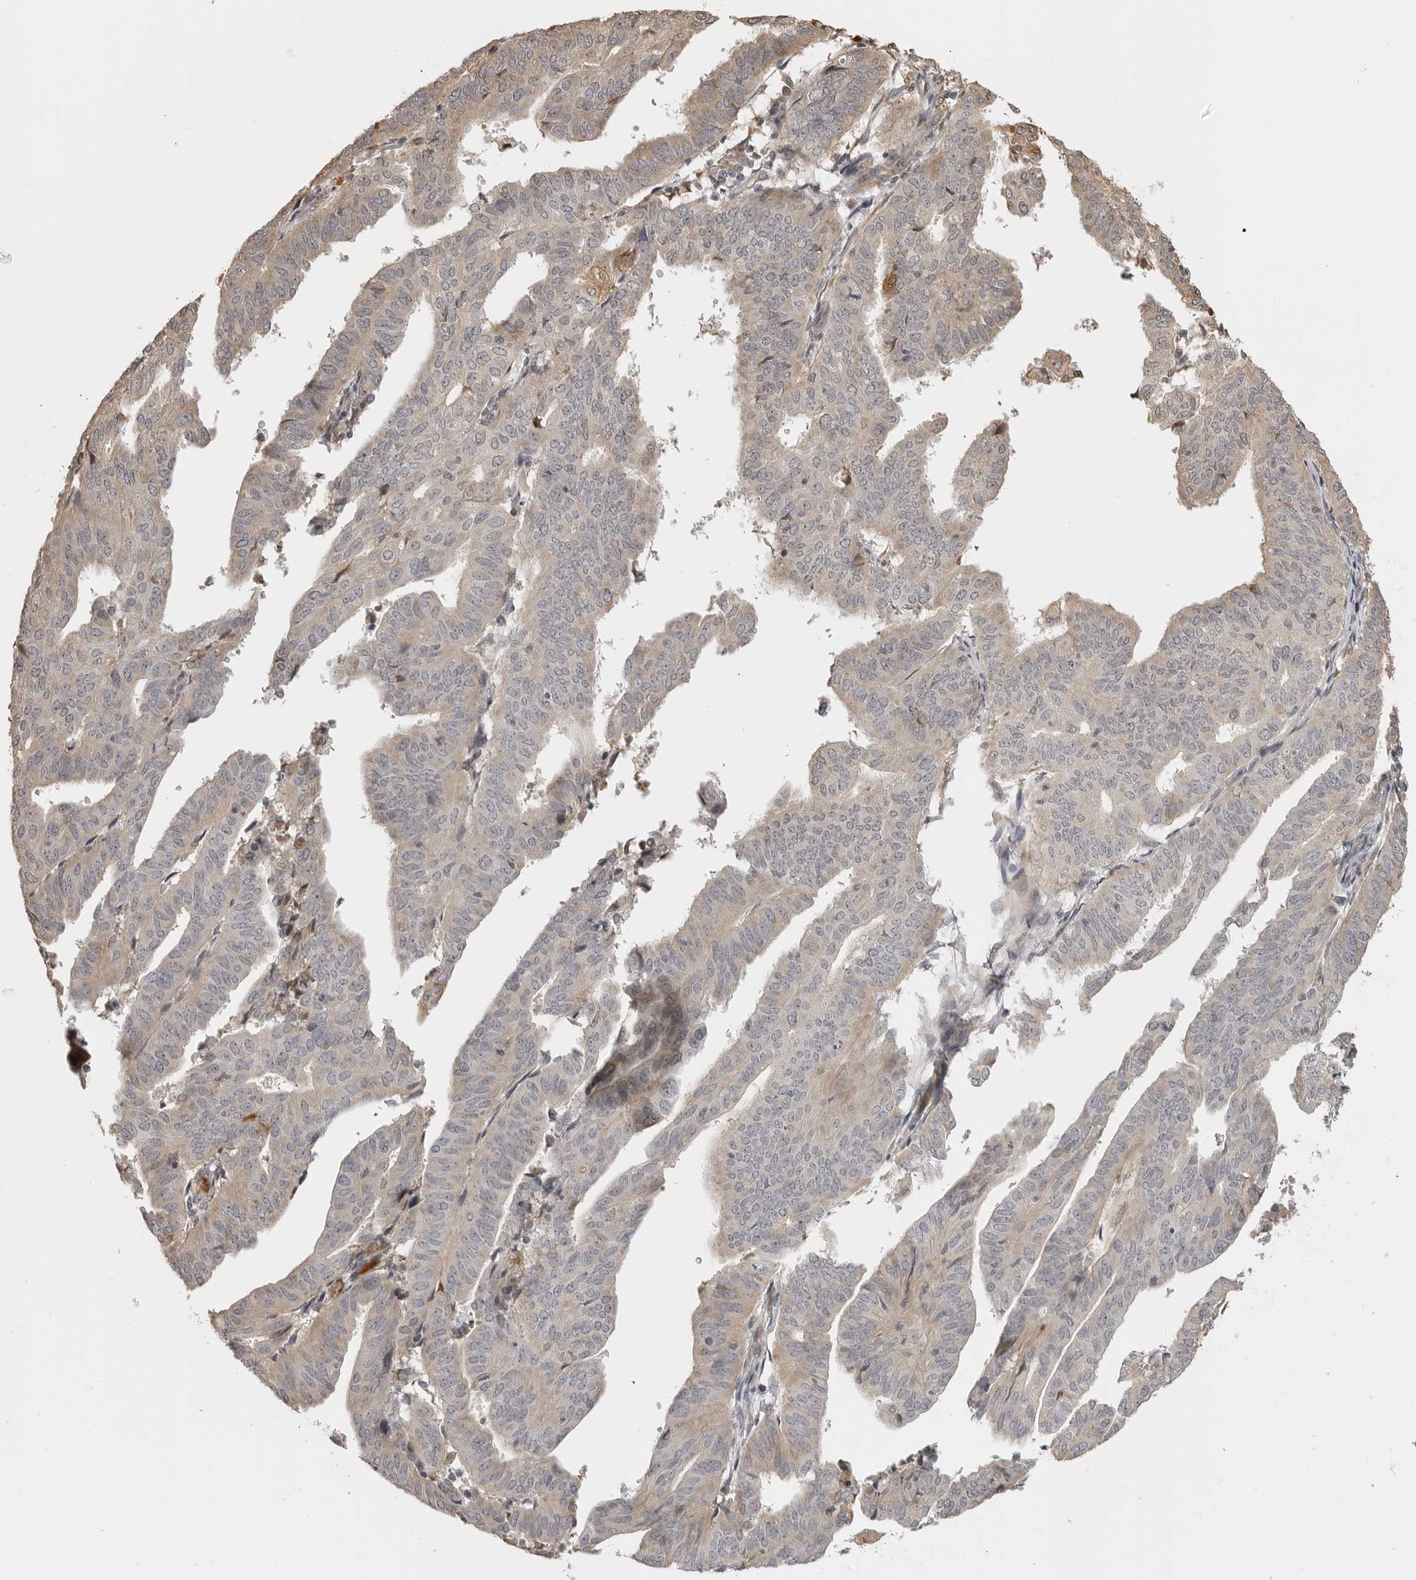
{"staining": {"intensity": "weak", "quantity": "25%-75%", "location": "cytoplasmic/membranous"}, "tissue": "endometrial cancer", "cell_type": "Tumor cells", "image_type": "cancer", "snomed": [{"axis": "morphology", "description": "Adenocarcinoma, NOS"}, {"axis": "topography", "description": "Uterus"}], "caption": "Protein staining reveals weak cytoplasmic/membranous expression in approximately 25%-75% of tumor cells in endometrial cancer (adenocarcinoma). (IHC, brightfield microscopy, high magnification).", "gene": "IDO1", "patient": {"sex": "female", "age": 77}}